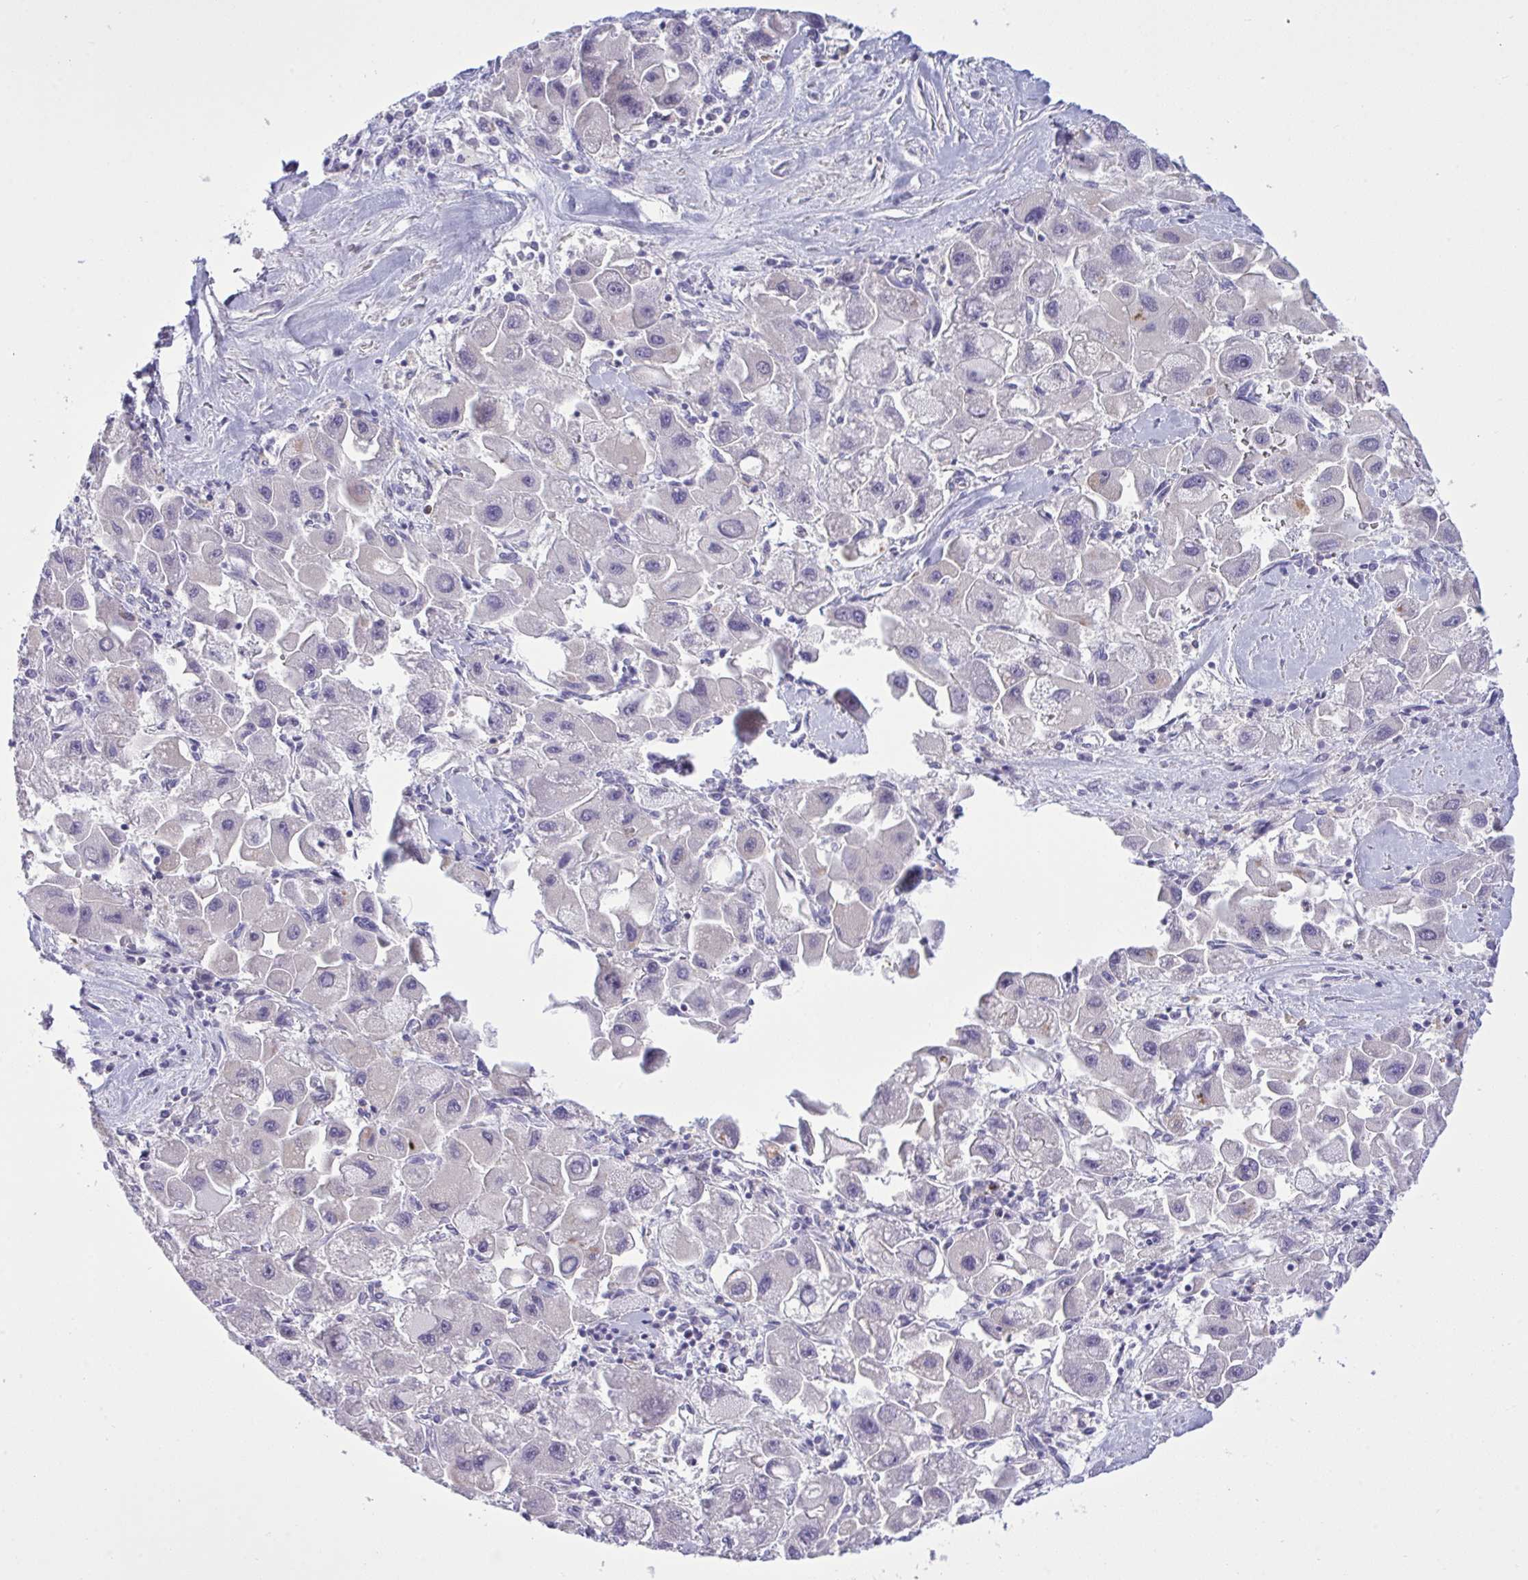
{"staining": {"intensity": "negative", "quantity": "none", "location": "none"}, "tissue": "liver cancer", "cell_type": "Tumor cells", "image_type": "cancer", "snomed": [{"axis": "morphology", "description": "Carcinoma, Hepatocellular, NOS"}, {"axis": "topography", "description": "Liver"}], "caption": "Immunohistochemistry (IHC) of human hepatocellular carcinoma (liver) shows no positivity in tumor cells.", "gene": "WDR97", "patient": {"sex": "male", "age": 24}}